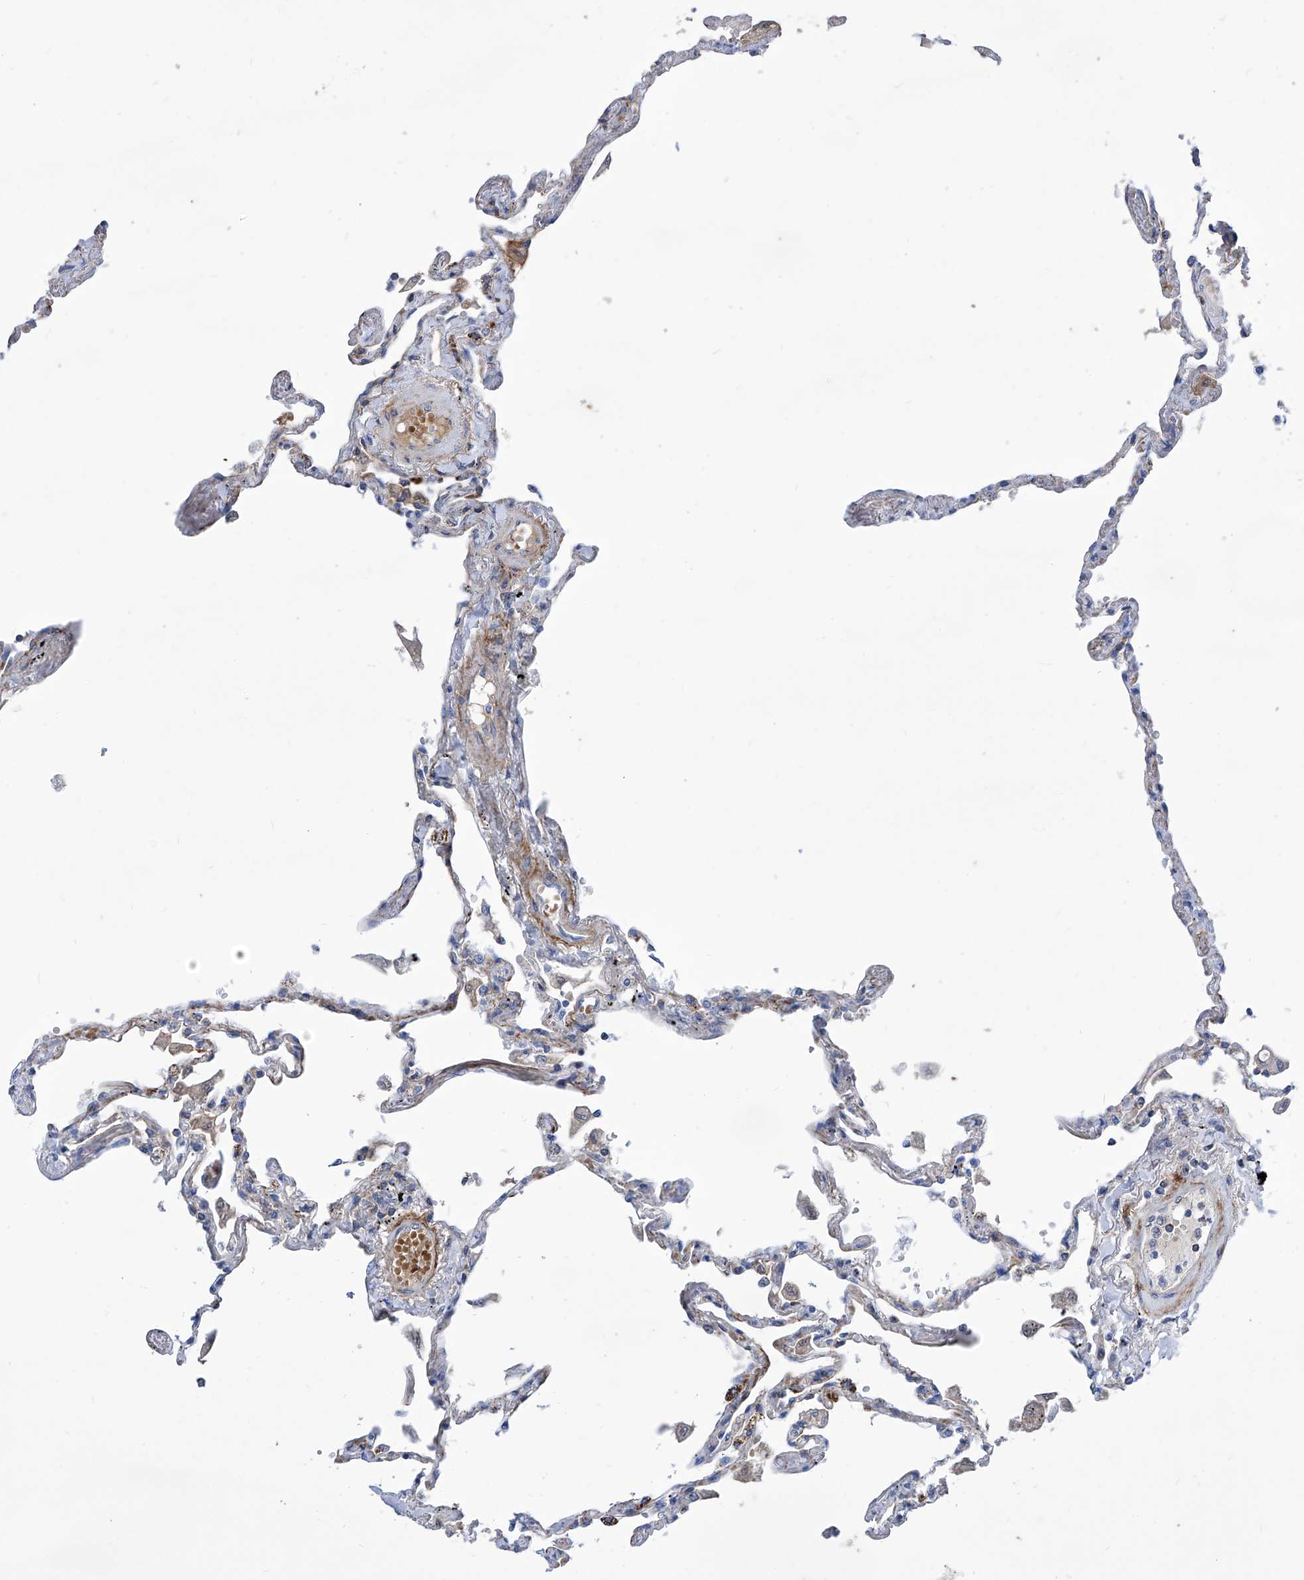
{"staining": {"intensity": "moderate", "quantity": "<25%", "location": "cytoplasmic/membranous"}, "tissue": "lung", "cell_type": "Alveolar cells", "image_type": "normal", "snomed": [{"axis": "morphology", "description": "Normal tissue, NOS"}, {"axis": "topography", "description": "Lung"}], "caption": "Approximately <25% of alveolar cells in benign human lung demonstrate moderate cytoplasmic/membranous protein expression as visualized by brown immunohistochemical staining.", "gene": "SRBD1", "patient": {"sex": "female", "age": 67}}